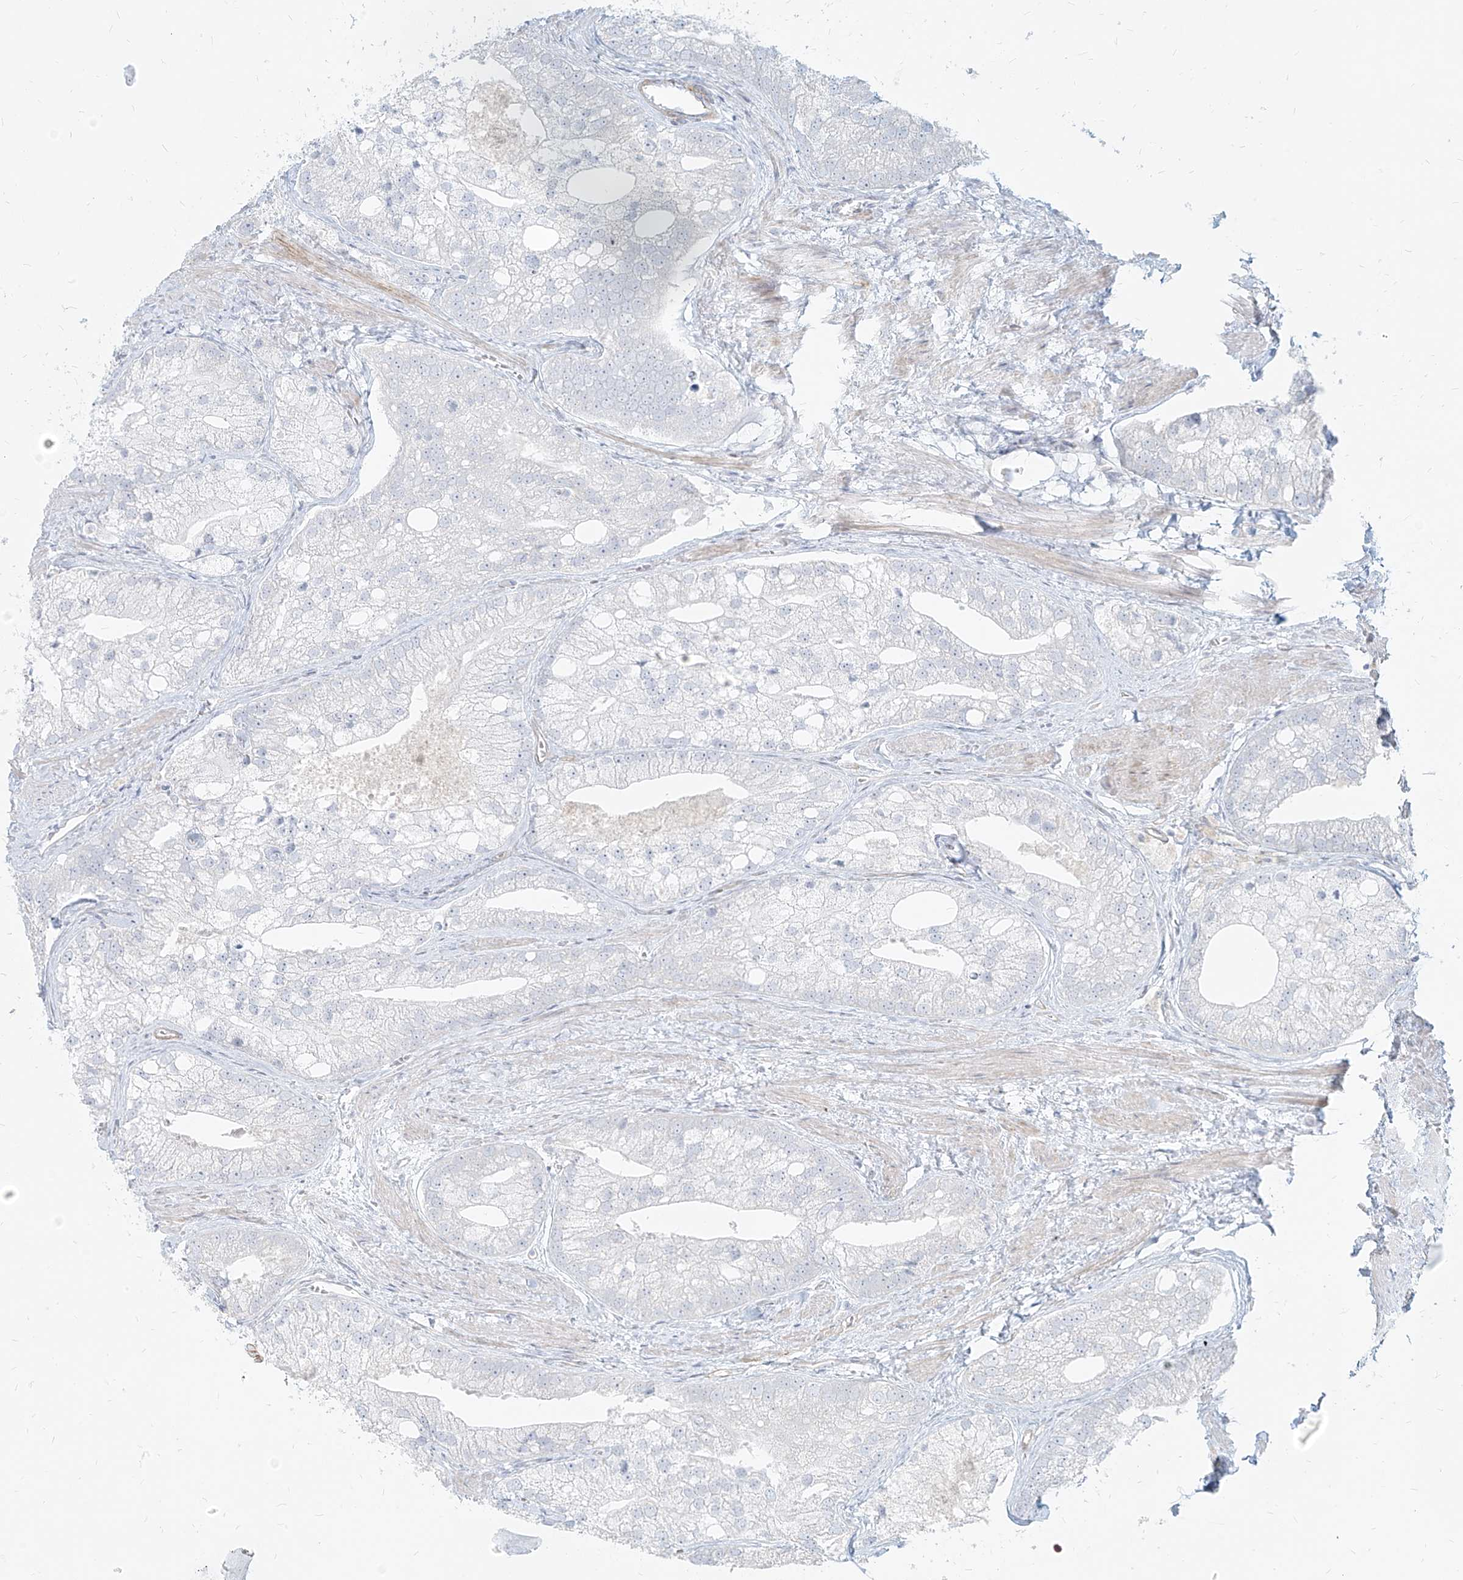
{"staining": {"intensity": "negative", "quantity": "none", "location": "none"}, "tissue": "prostate cancer", "cell_type": "Tumor cells", "image_type": "cancer", "snomed": [{"axis": "morphology", "description": "Adenocarcinoma, Low grade"}, {"axis": "topography", "description": "Prostate"}], "caption": "DAB immunohistochemical staining of prostate cancer exhibits no significant staining in tumor cells.", "gene": "ITPKB", "patient": {"sex": "male", "age": 69}}